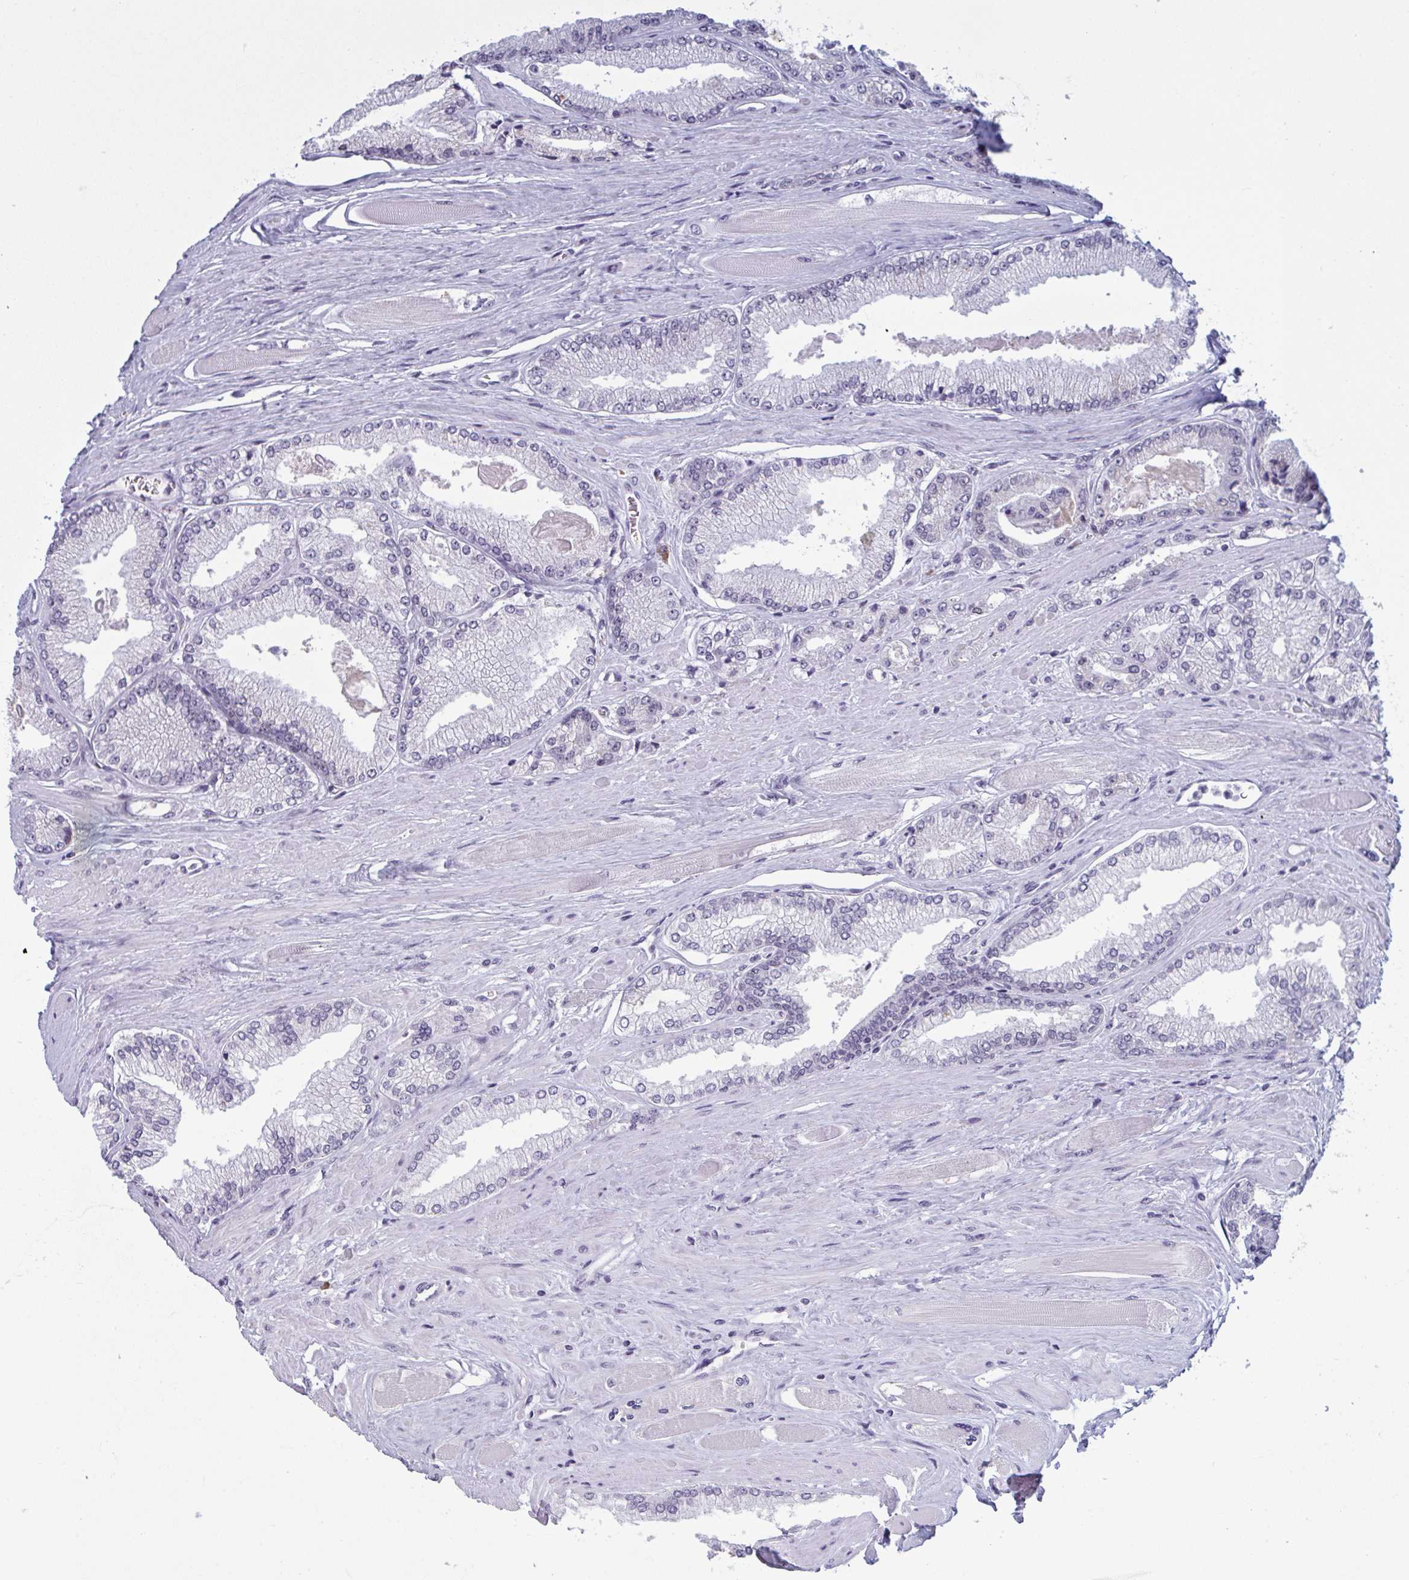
{"staining": {"intensity": "negative", "quantity": "none", "location": "none"}, "tissue": "prostate cancer", "cell_type": "Tumor cells", "image_type": "cancer", "snomed": [{"axis": "morphology", "description": "Adenocarcinoma, Low grade"}, {"axis": "topography", "description": "Prostate"}], "caption": "An immunohistochemistry image of low-grade adenocarcinoma (prostate) is shown. There is no staining in tumor cells of low-grade adenocarcinoma (prostate). The staining is performed using DAB (3,3'-diaminobenzidine) brown chromogen with nuclei counter-stained in using hematoxylin.", "gene": "TGM6", "patient": {"sex": "male", "age": 67}}